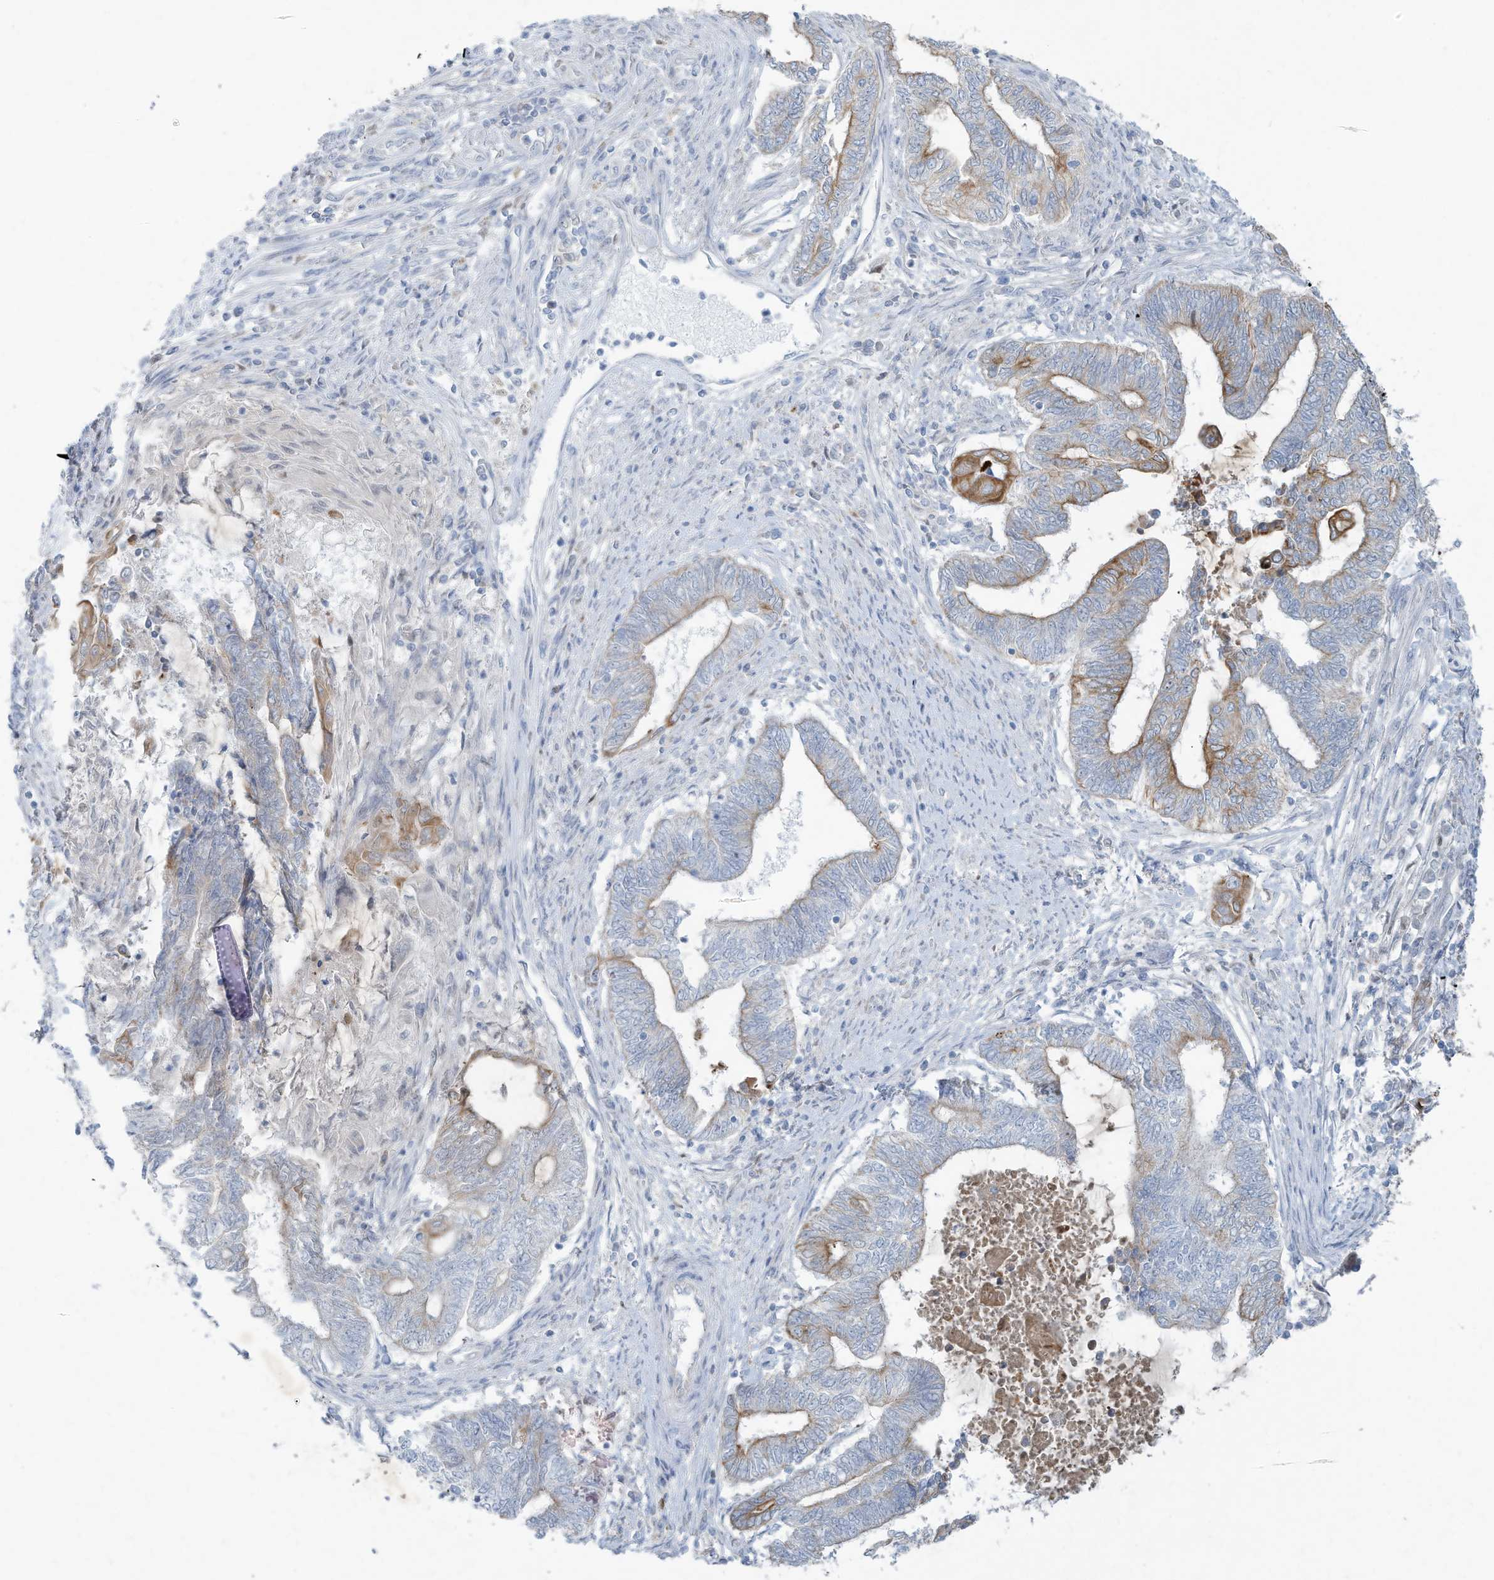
{"staining": {"intensity": "moderate", "quantity": "<25%", "location": "cytoplasmic/membranous"}, "tissue": "endometrial cancer", "cell_type": "Tumor cells", "image_type": "cancer", "snomed": [{"axis": "morphology", "description": "Adenocarcinoma, NOS"}, {"axis": "topography", "description": "Uterus"}, {"axis": "topography", "description": "Endometrium"}], "caption": "Protein expression analysis of human adenocarcinoma (endometrial) reveals moderate cytoplasmic/membranous positivity in about <25% of tumor cells.", "gene": "TUBE1", "patient": {"sex": "female", "age": 70}}